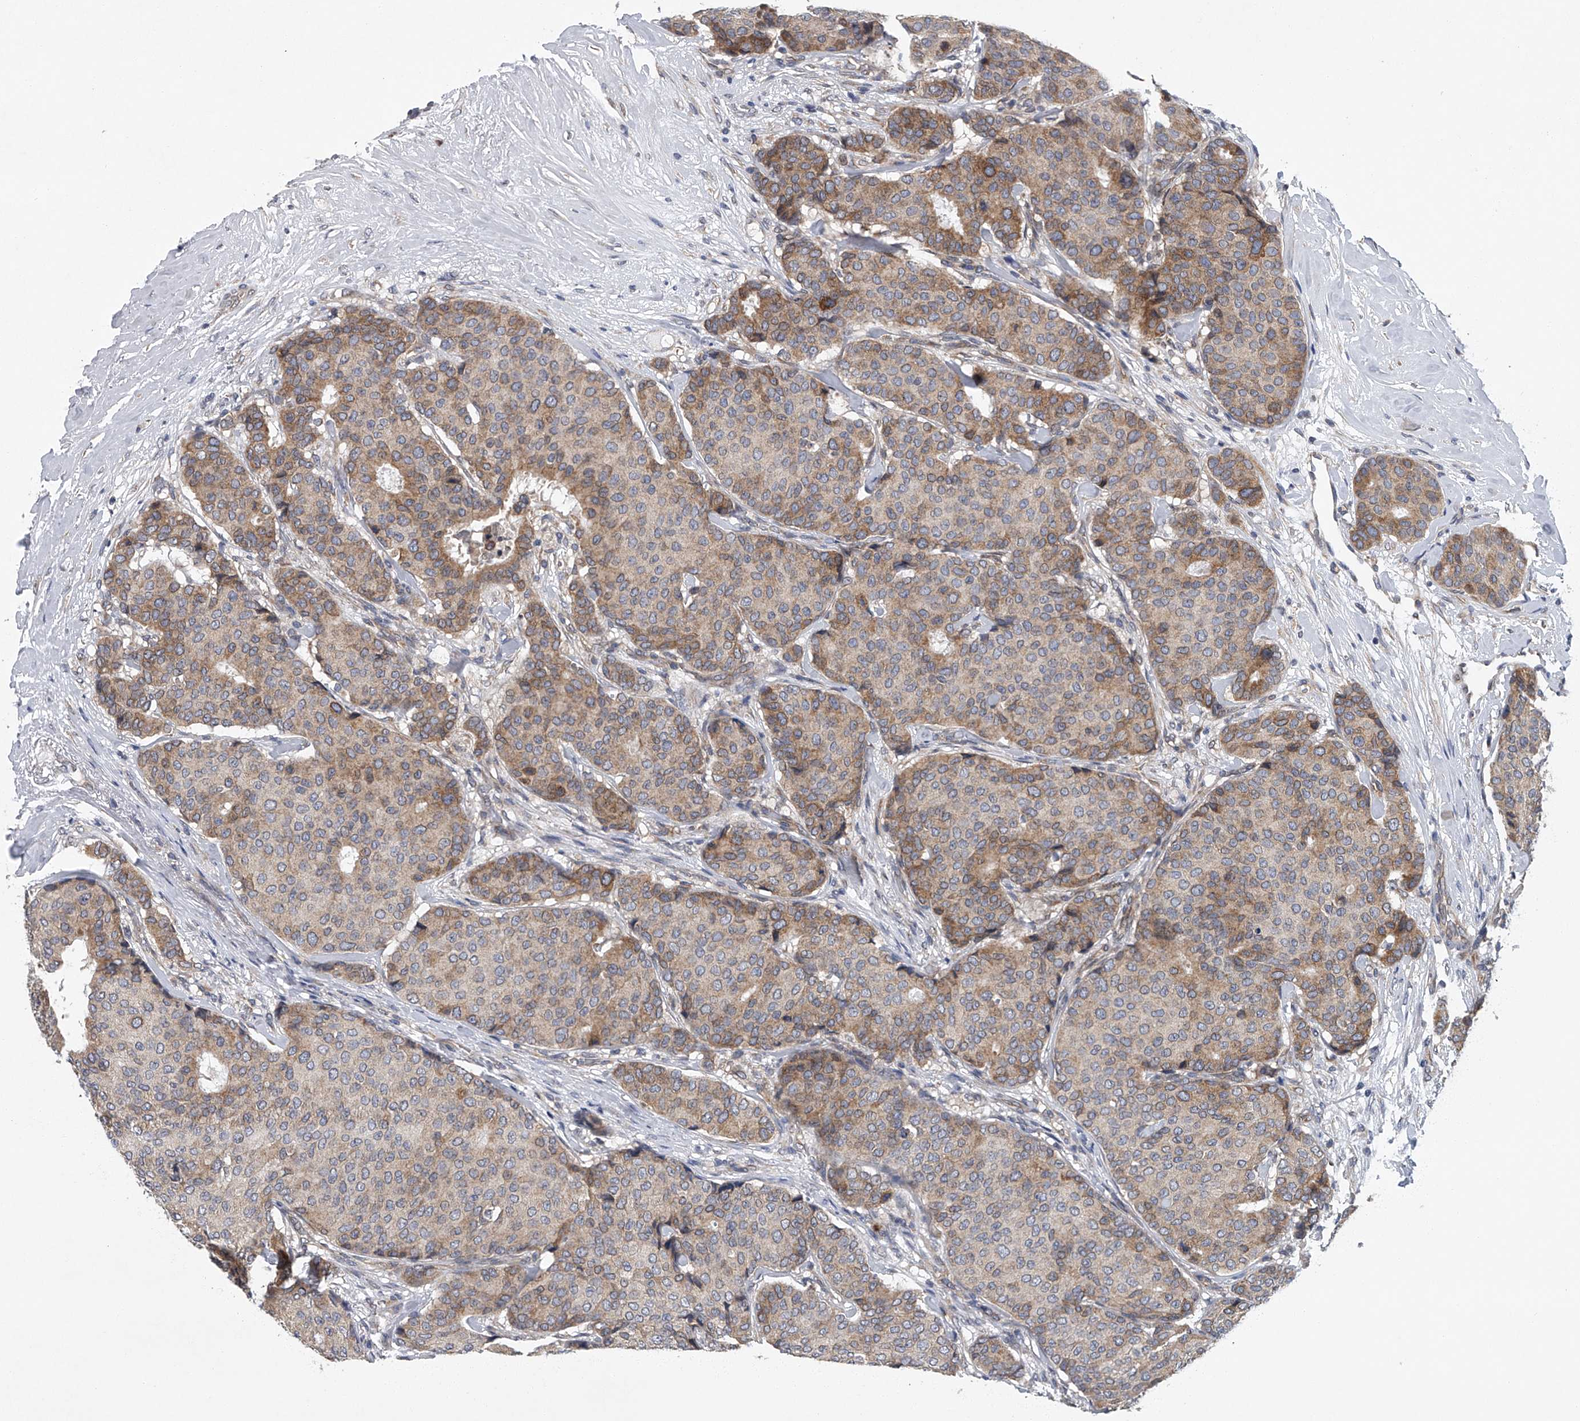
{"staining": {"intensity": "moderate", "quantity": "25%-75%", "location": "cytoplasmic/membranous"}, "tissue": "breast cancer", "cell_type": "Tumor cells", "image_type": "cancer", "snomed": [{"axis": "morphology", "description": "Duct carcinoma"}, {"axis": "topography", "description": "Breast"}], "caption": "Intraductal carcinoma (breast) stained with DAB IHC displays medium levels of moderate cytoplasmic/membranous staining in approximately 25%-75% of tumor cells.", "gene": "RNF5", "patient": {"sex": "female", "age": 75}}